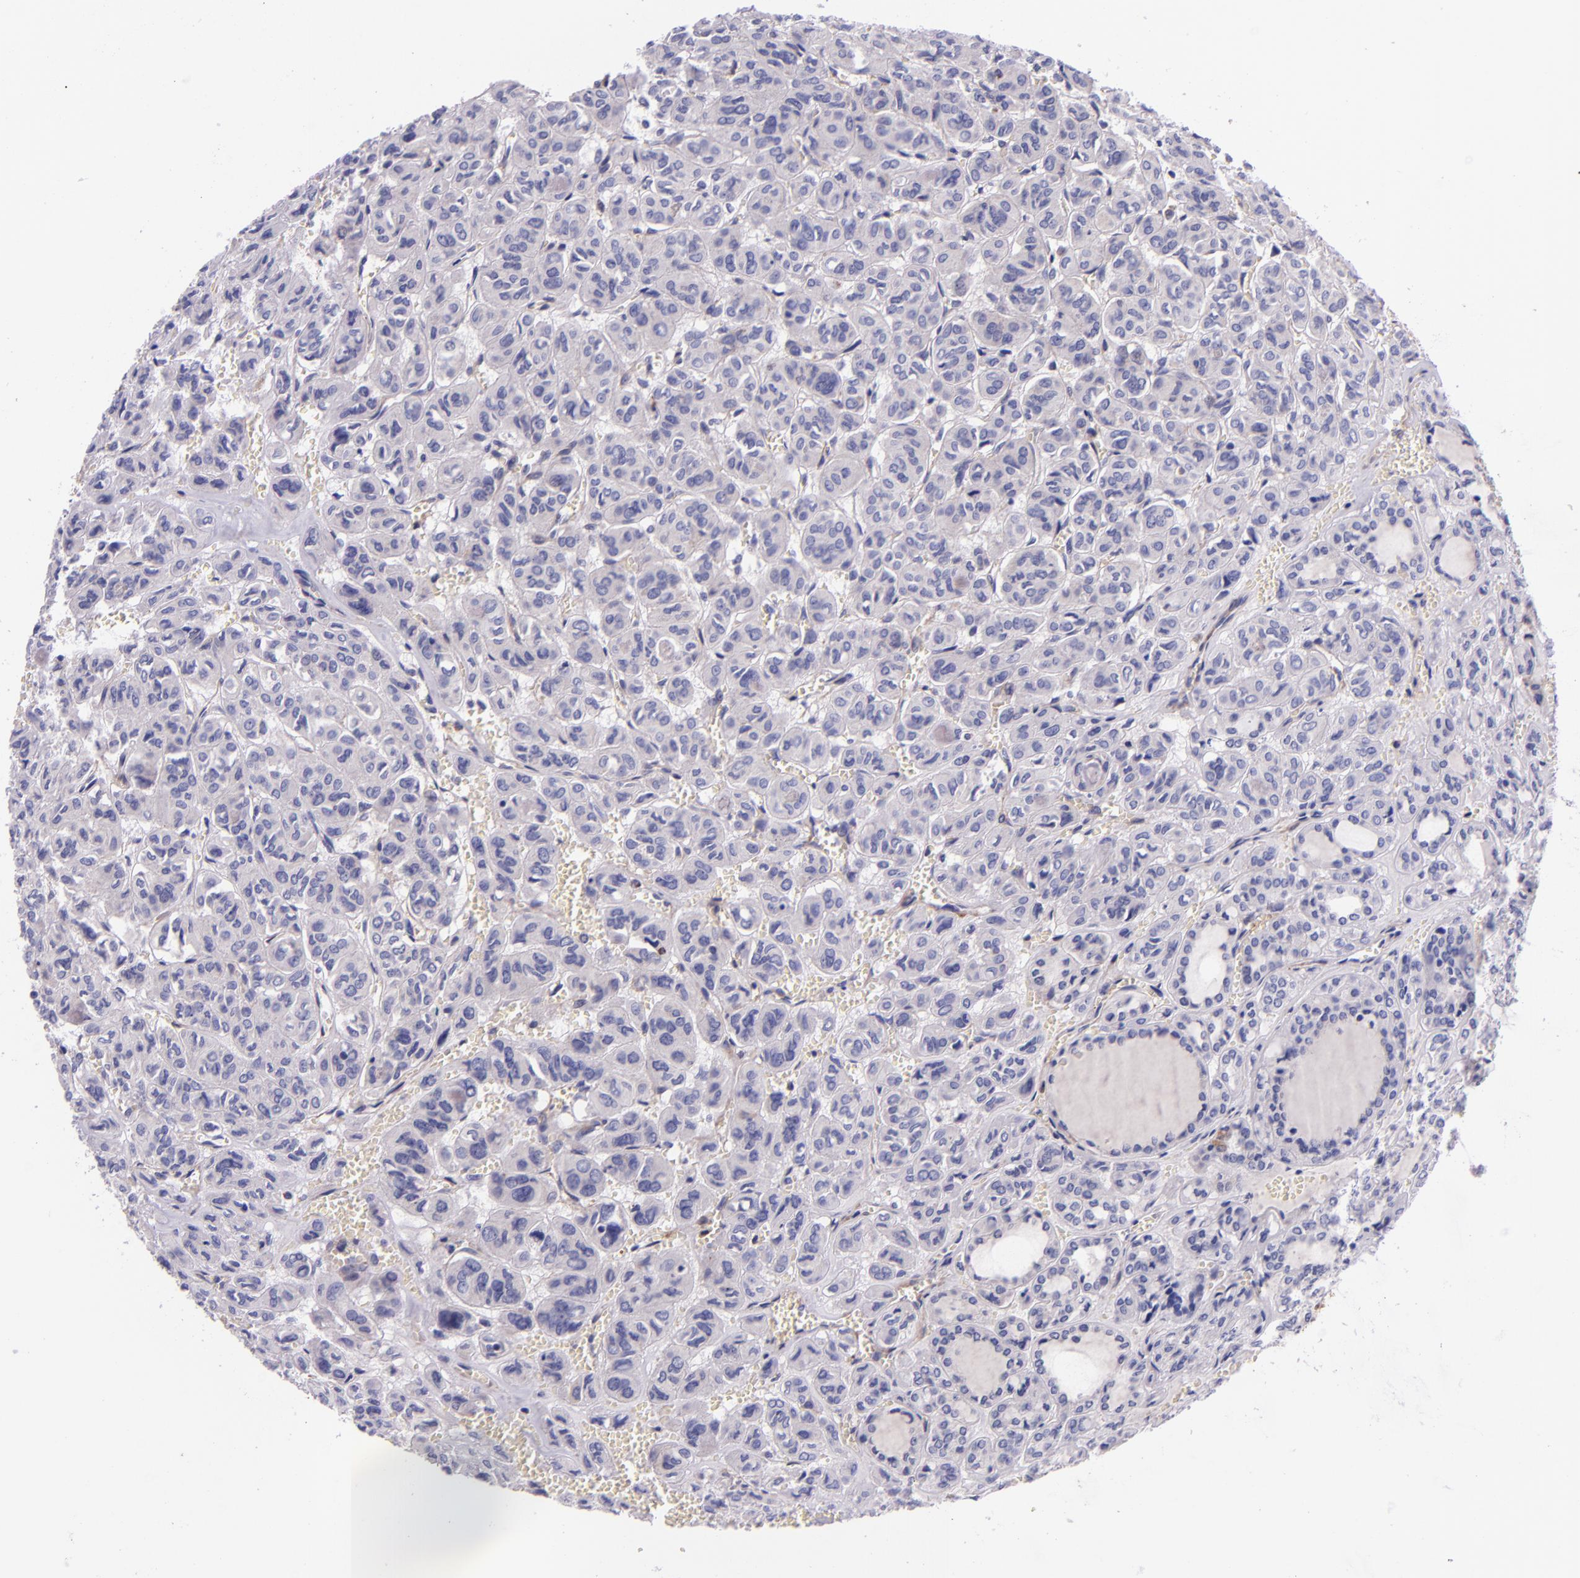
{"staining": {"intensity": "negative", "quantity": "none", "location": "none"}, "tissue": "thyroid cancer", "cell_type": "Tumor cells", "image_type": "cancer", "snomed": [{"axis": "morphology", "description": "Follicular adenoma carcinoma, NOS"}, {"axis": "topography", "description": "Thyroid gland"}], "caption": "Thyroid cancer stained for a protein using IHC demonstrates no positivity tumor cells.", "gene": "IDH3G", "patient": {"sex": "female", "age": 71}}